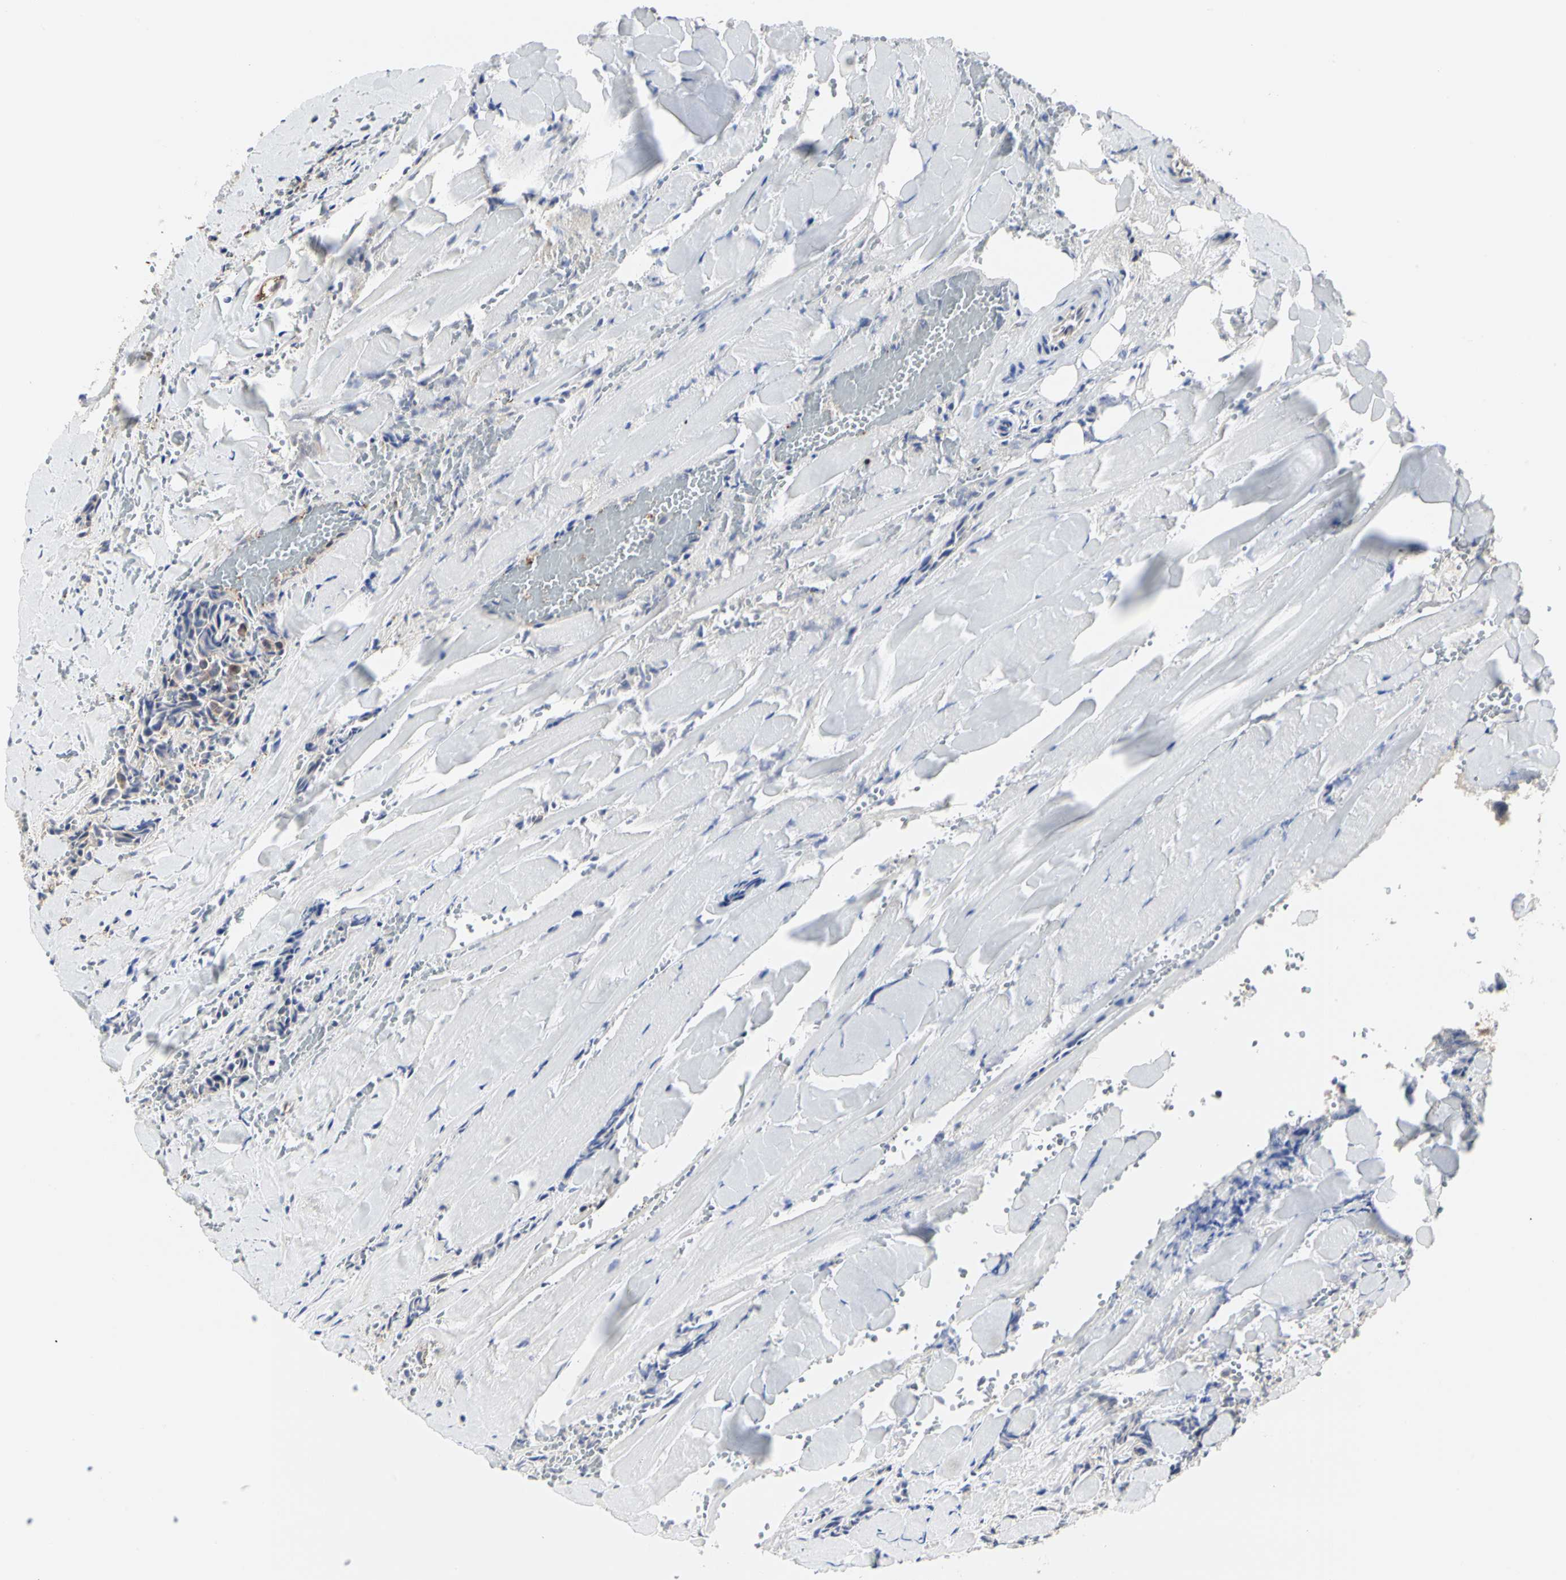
{"staining": {"intensity": "negative", "quantity": "none", "location": "none"}, "tissue": "head and neck cancer", "cell_type": "Tumor cells", "image_type": "cancer", "snomed": [{"axis": "morphology", "description": "Adenocarcinoma, NOS"}, {"axis": "topography", "description": "Salivary gland"}, {"axis": "topography", "description": "Head-Neck"}], "caption": "The micrograph reveals no staining of tumor cells in adenocarcinoma (head and neck).", "gene": "C3orf52", "patient": {"sex": "female", "age": 59}}